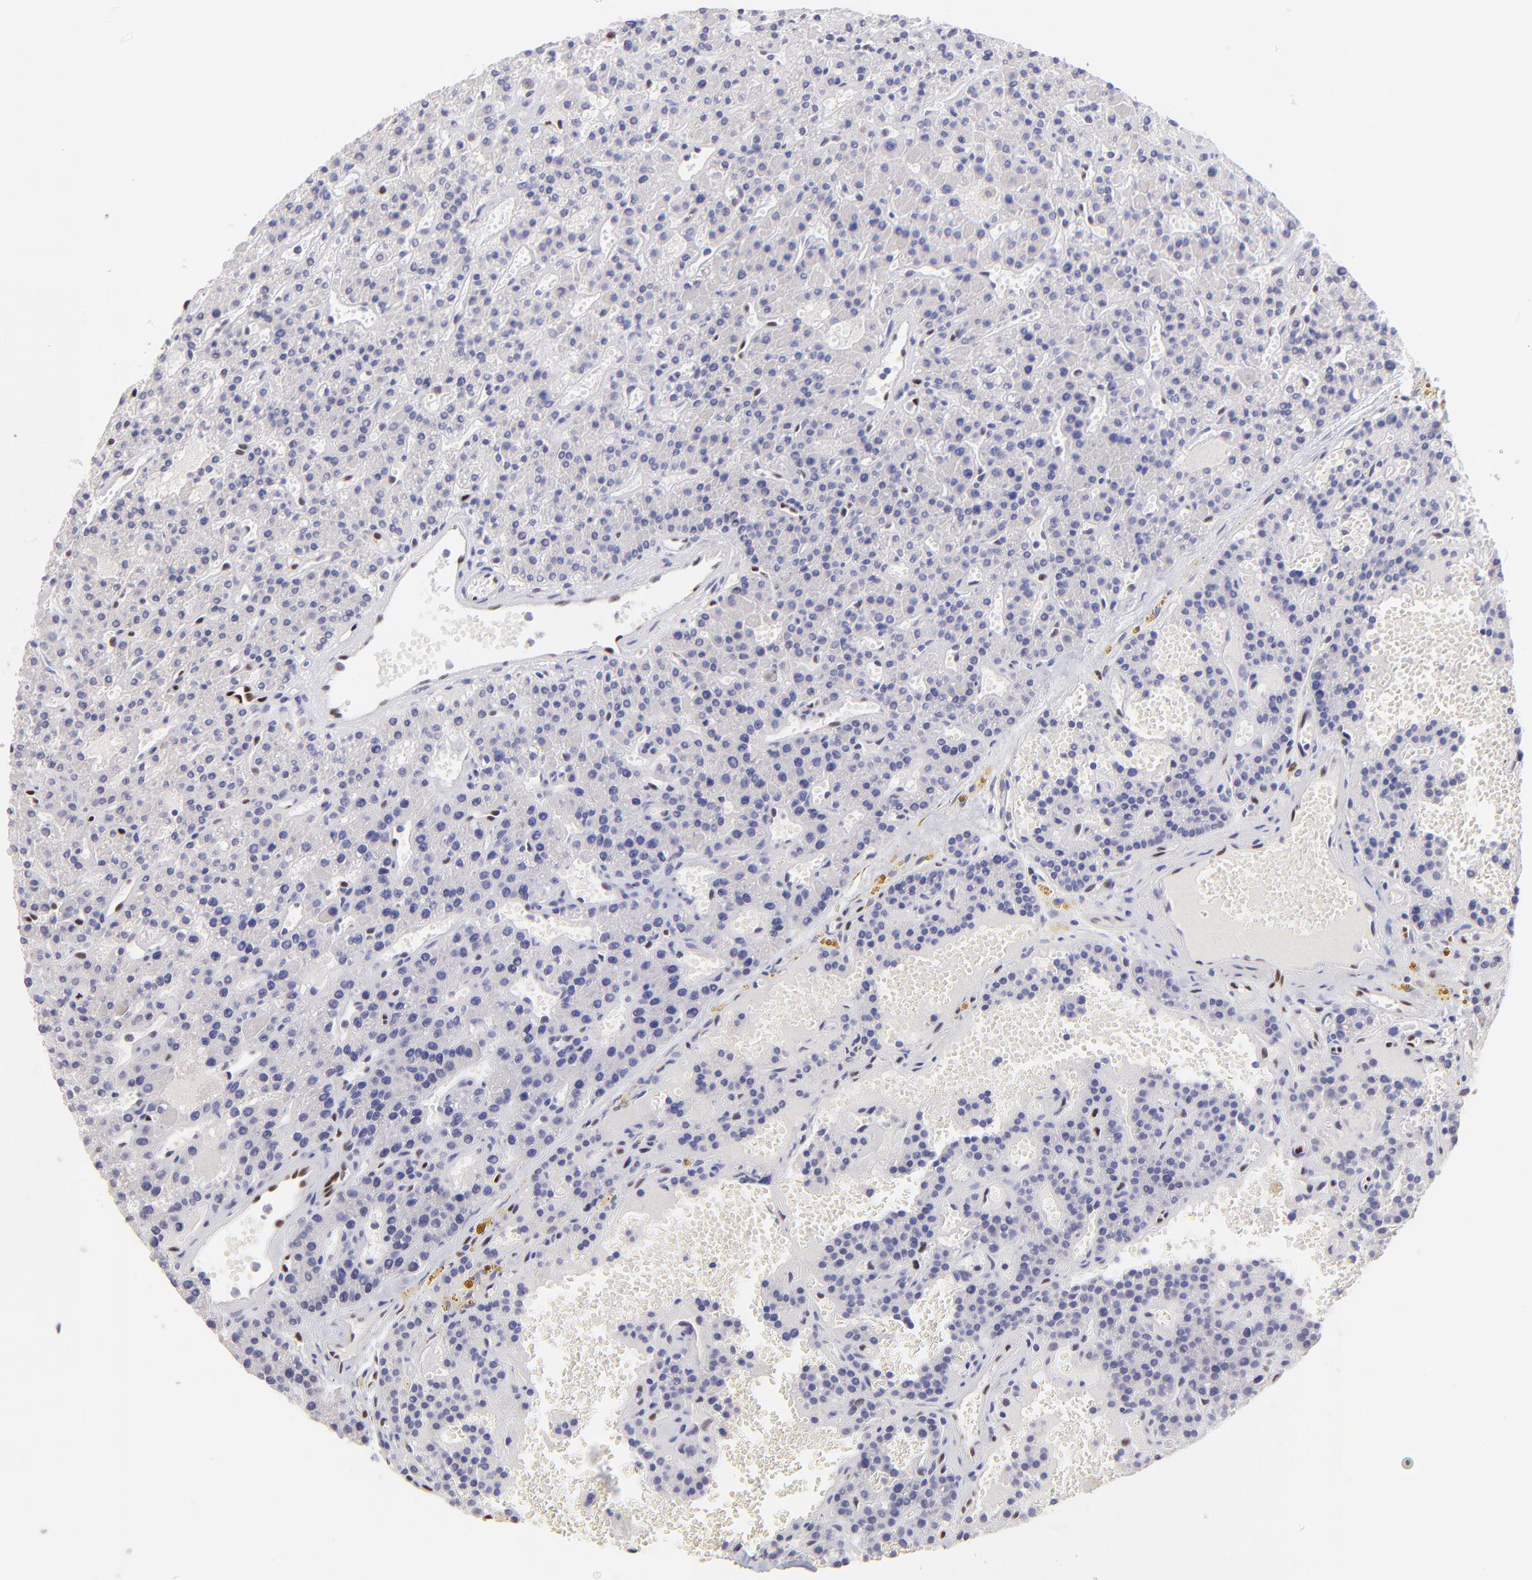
{"staining": {"intensity": "negative", "quantity": "none", "location": "none"}, "tissue": "parathyroid gland", "cell_type": "Glandular cells", "image_type": "normal", "snomed": [{"axis": "morphology", "description": "Normal tissue, NOS"}, {"axis": "topography", "description": "Parathyroid gland"}], "caption": "Parathyroid gland stained for a protein using IHC demonstrates no expression glandular cells.", "gene": "KLF4", "patient": {"sex": "male", "age": 25}}